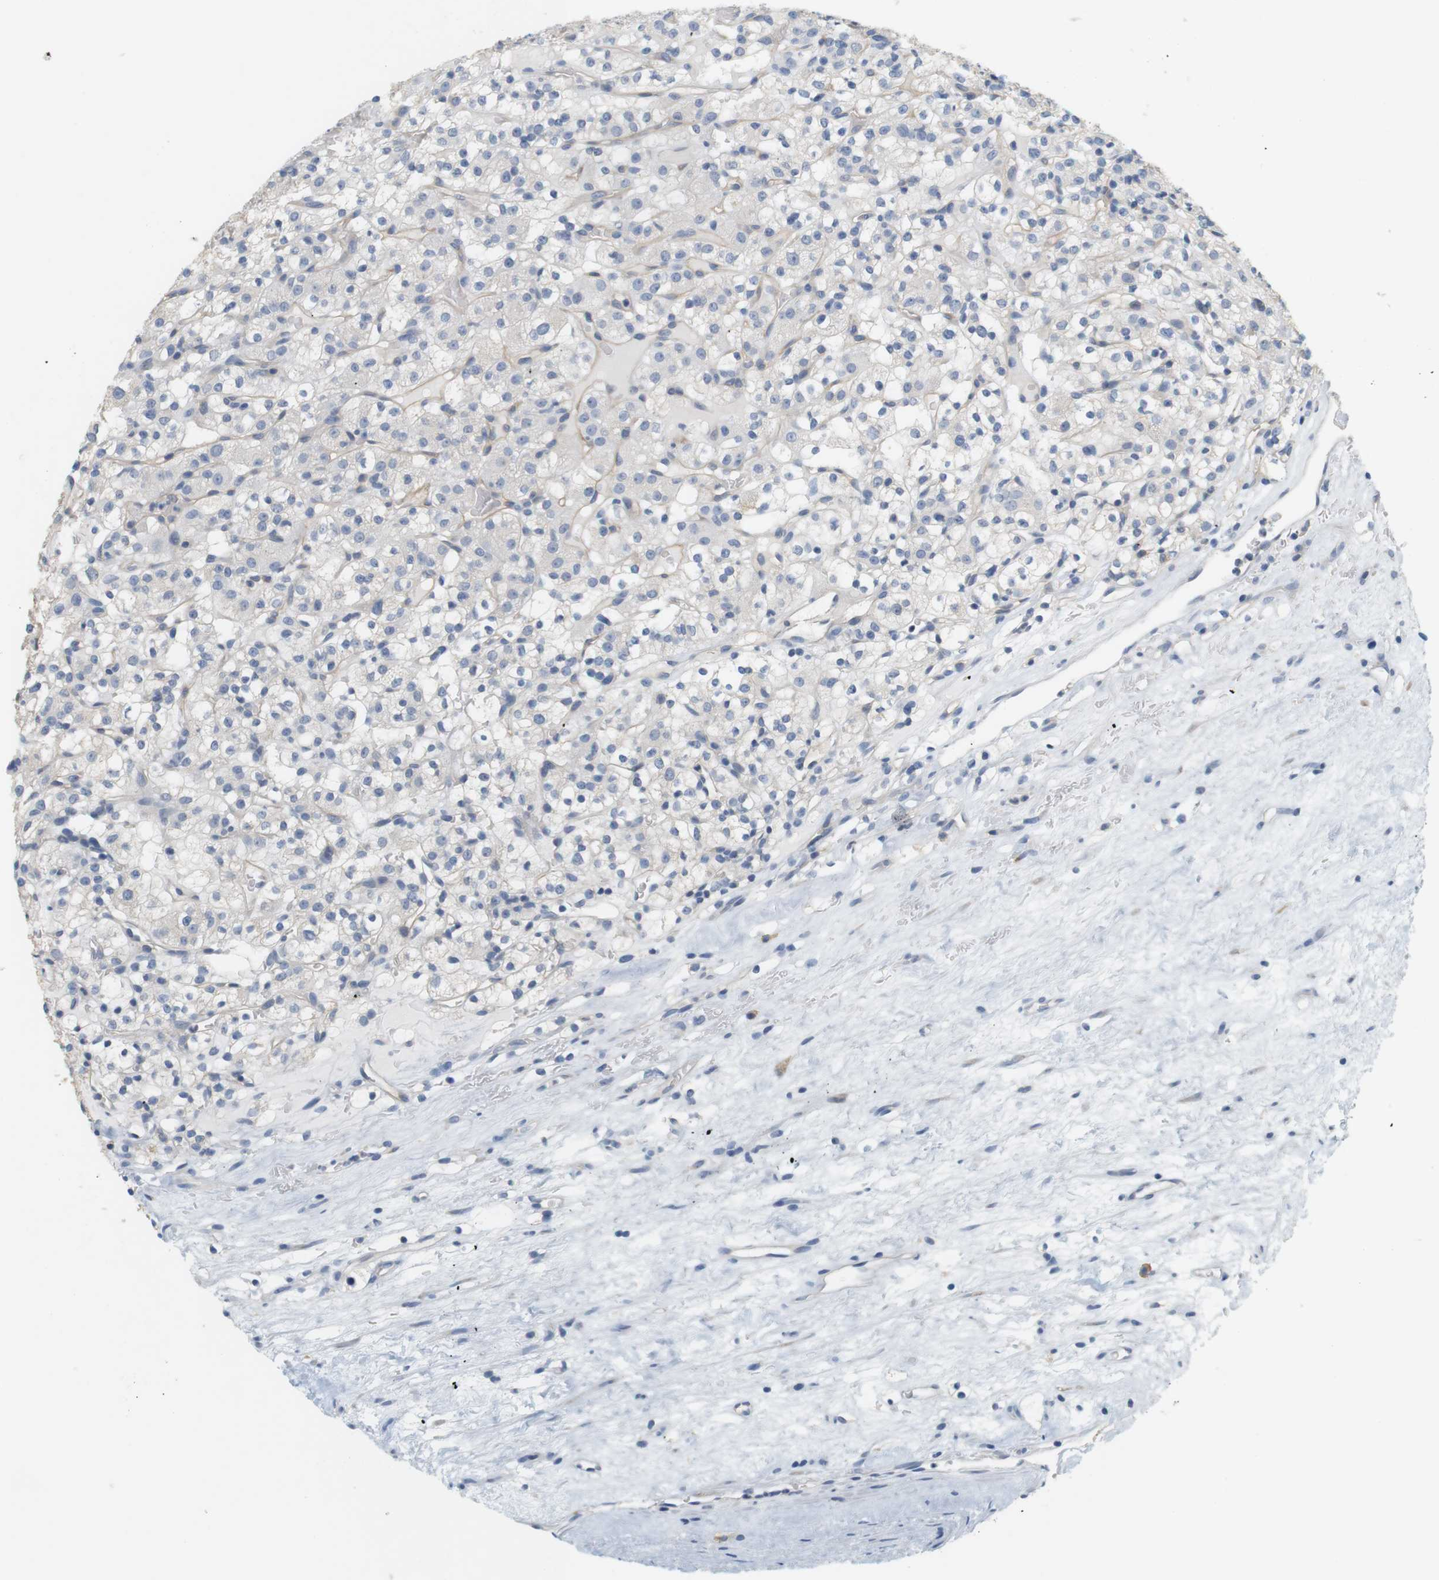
{"staining": {"intensity": "negative", "quantity": "none", "location": "none"}, "tissue": "renal cancer", "cell_type": "Tumor cells", "image_type": "cancer", "snomed": [{"axis": "morphology", "description": "Normal tissue, NOS"}, {"axis": "morphology", "description": "Adenocarcinoma, NOS"}, {"axis": "topography", "description": "Kidney"}], "caption": "The histopathology image demonstrates no staining of tumor cells in renal cancer.", "gene": "OSR1", "patient": {"sex": "female", "age": 72}}